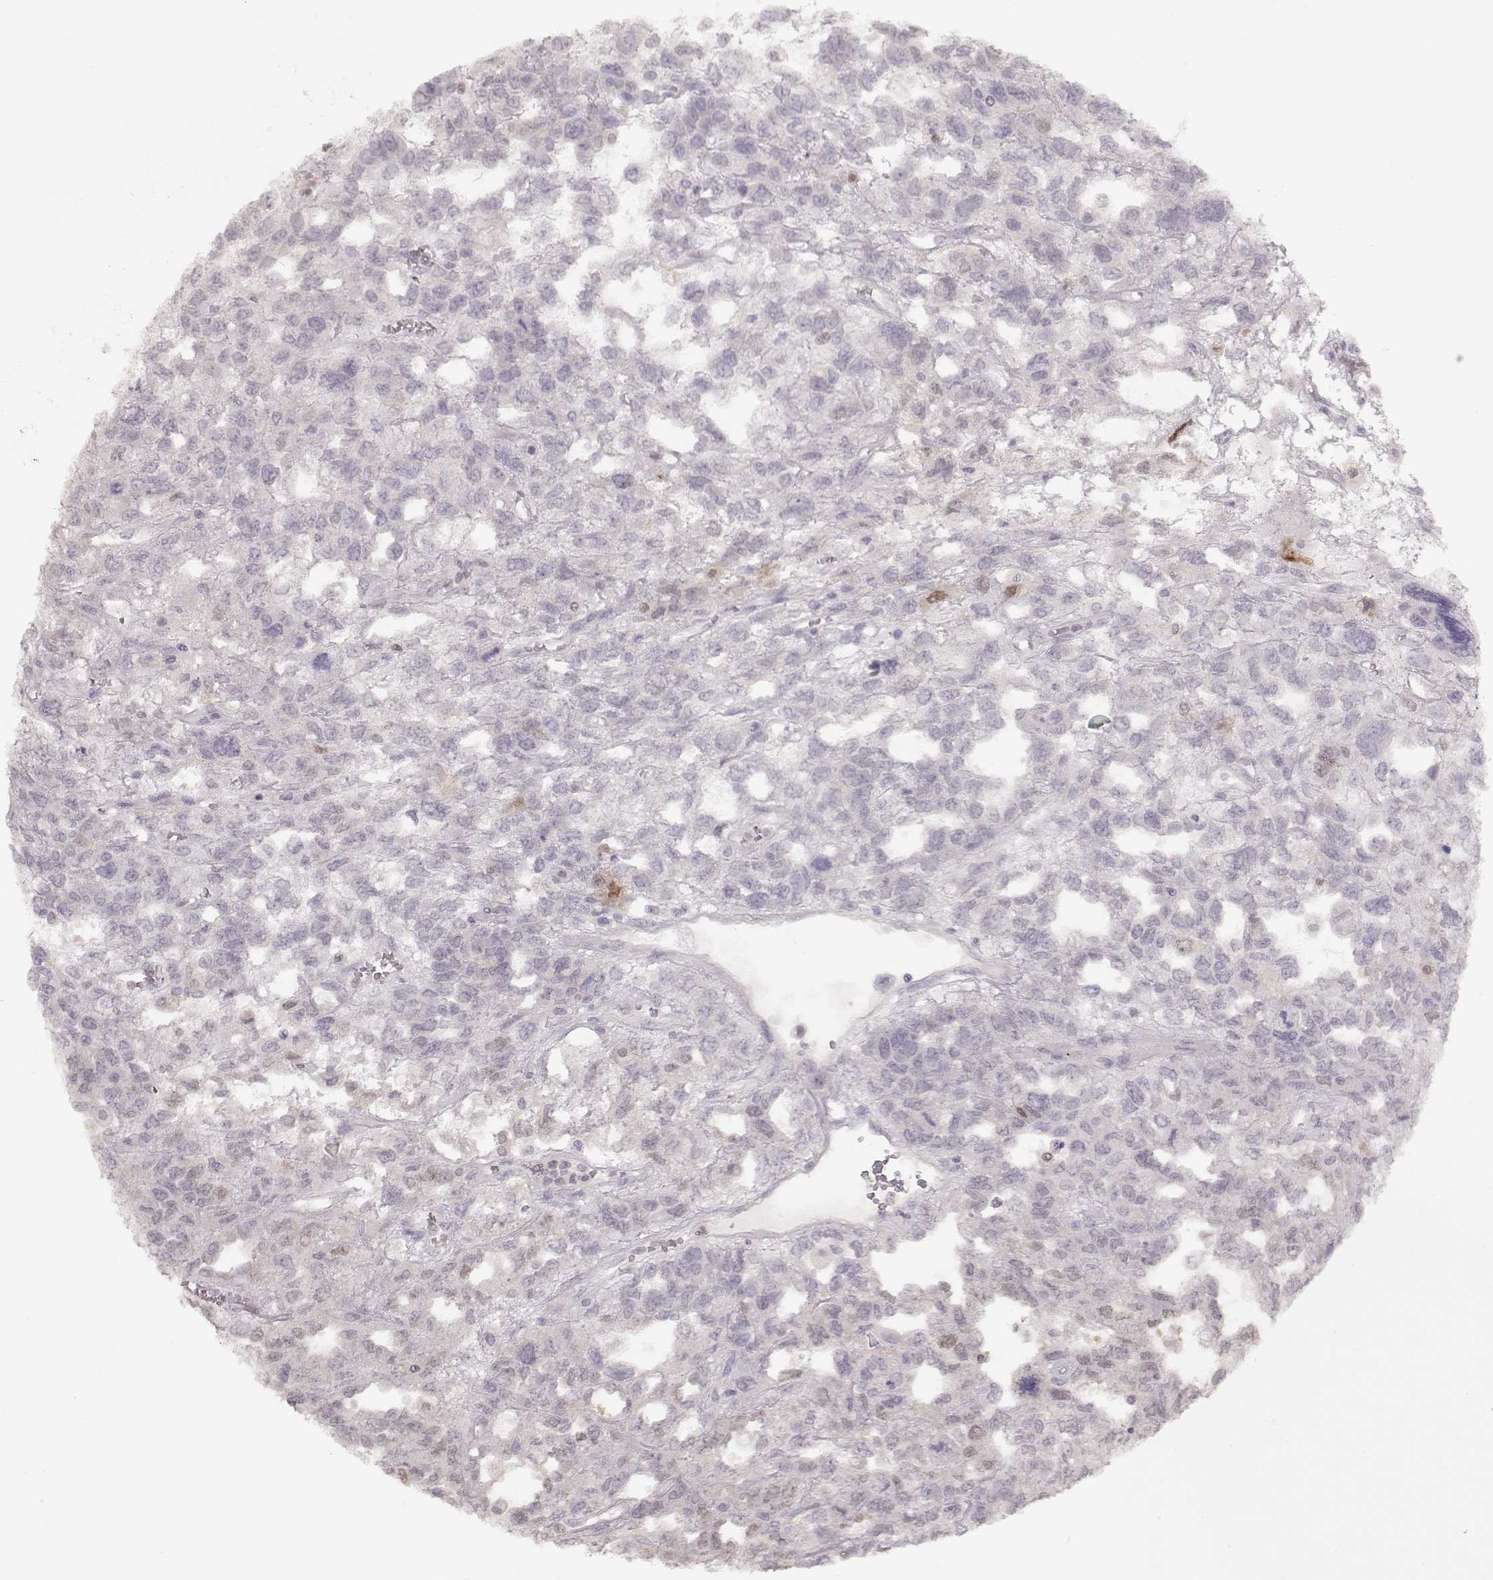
{"staining": {"intensity": "negative", "quantity": "none", "location": "none"}, "tissue": "testis cancer", "cell_type": "Tumor cells", "image_type": "cancer", "snomed": [{"axis": "morphology", "description": "Seminoma, NOS"}, {"axis": "topography", "description": "Testis"}], "caption": "Immunohistochemical staining of testis cancer (seminoma) reveals no significant staining in tumor cells. The staining was performed using DAB (3,3'-diaminobenzidine) to visualize the protein expression in brown, while the nuclei were stained in blue with hematoxylin (Magnification: 20x).", "gene": "S100B", "patient": {"sex": "male", "age": 52}}